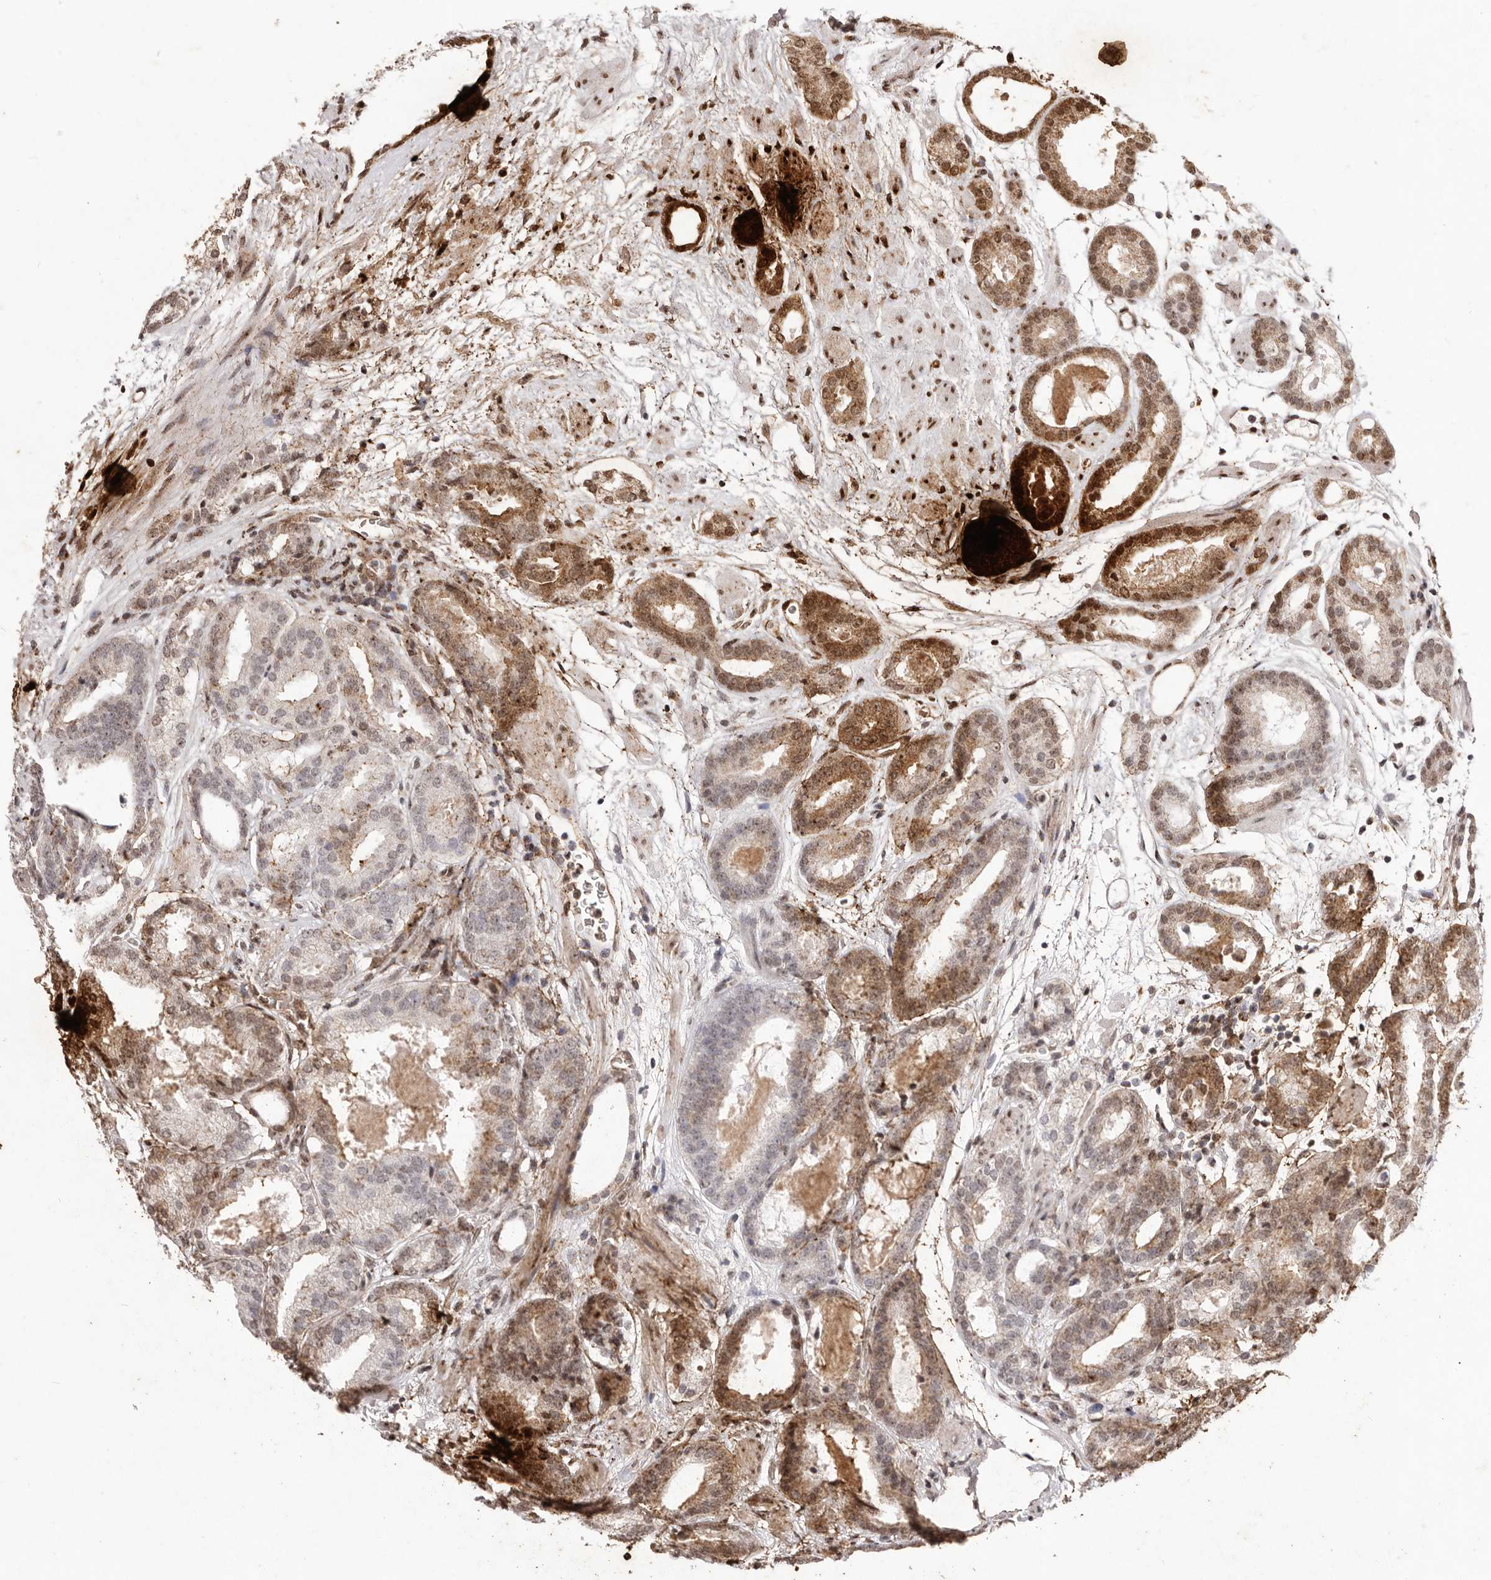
{"staining": {"intensity": "moderate", "quantity": "25%-75%", "location": "cytoplasmic/membranous,nuclear"}, "tissue": "prostate cancer", "cell_type": "Tumor cells", "image_type": "cancer", "snomed": [{"axis": "morphology", "description": "Adenocarcinoma, Low grade"}, {"axis": "topography", "description": "Prostate"}], "caption": "Protein staining of low-grade adenocarcinoma (prostate) tissue demonstrates moderate cytoplasmic/membranous and nuclear positivity in approximately 25%-75% of tumor cells.", "gene": "RPS6KA5", "patient": {"sex": "male", "age": 69}}